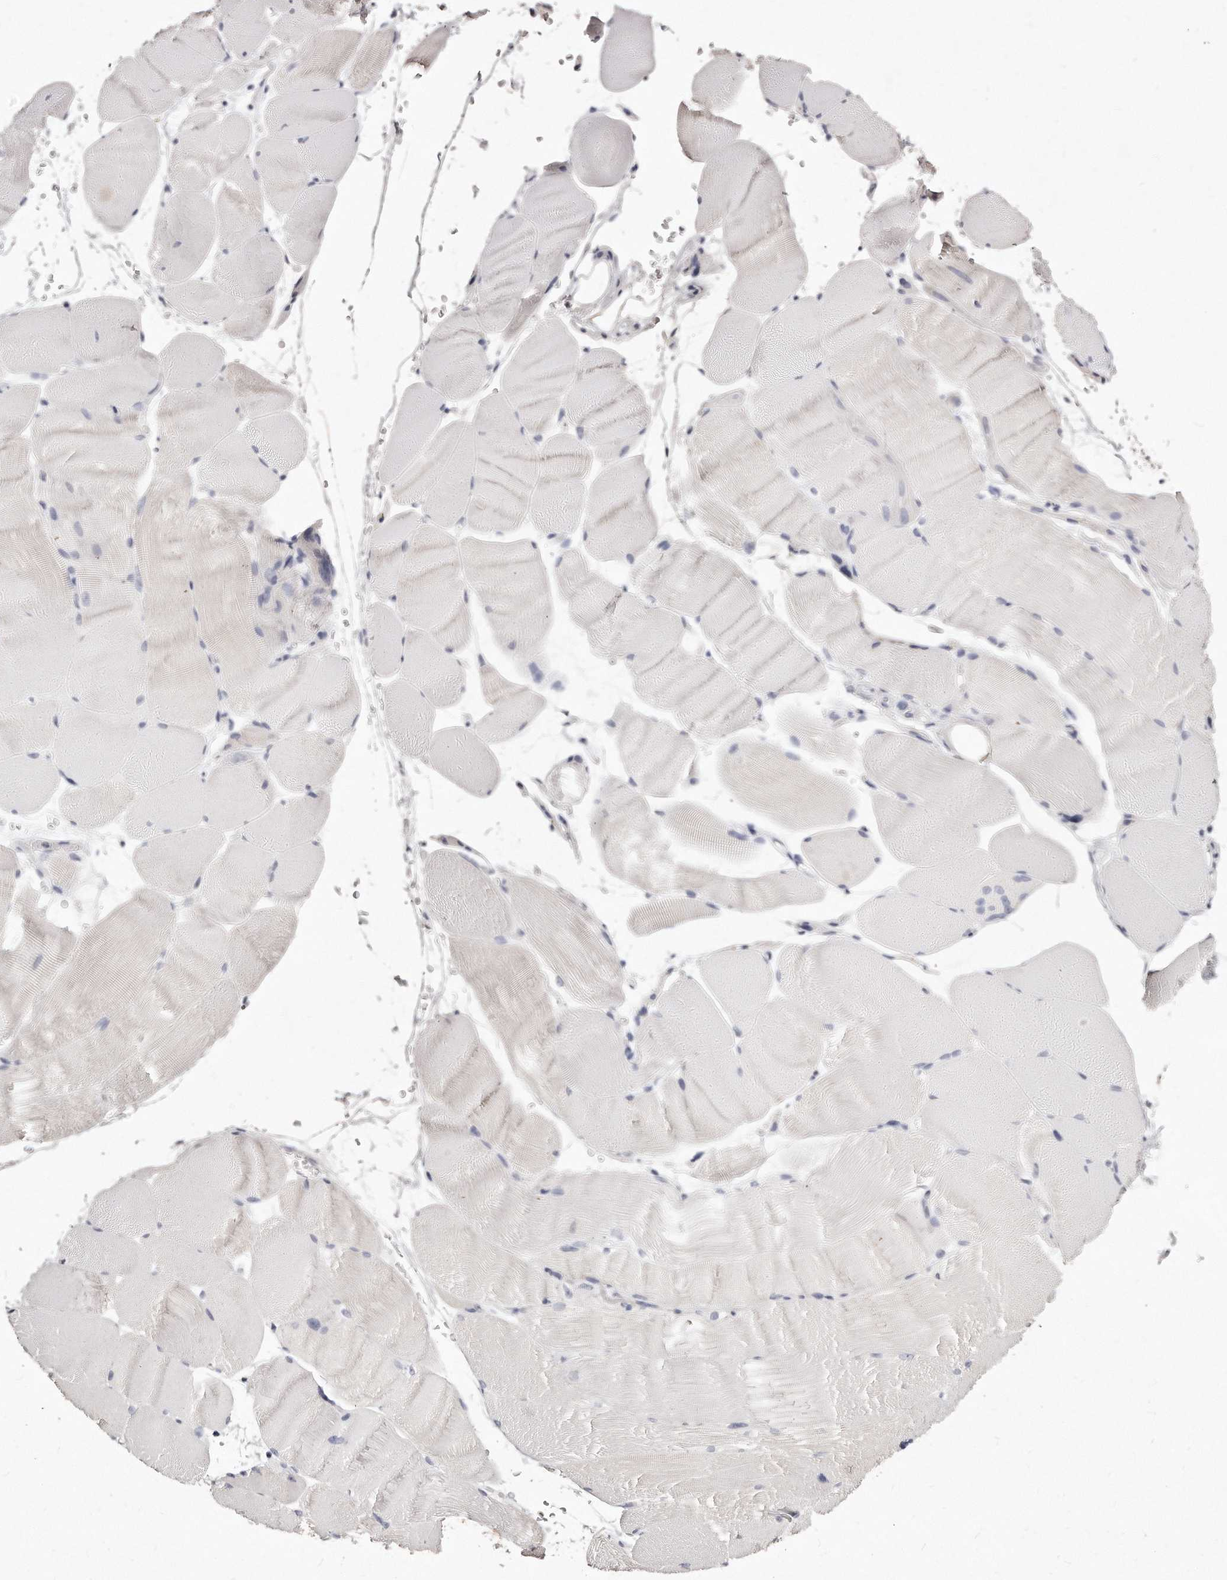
{"staining": {"intensity": "negative", "quantity": "none", "location": "none"}, "tissue": "skeletal muscle", "cell_type": "Myocytes", "image_type": "normal", "snomed": [{"axis": "morphology", "description": "Normal tissue, NOS"}, {"axis": "topography", "description": "Skeletal muscle"}, {"axis": "topography", "description": "Parathyroid gland"}], "caption": "IHC of normal human skeletal muscle displays no expression in myocytes. (DAB (3,3'-diaminobenzidine) immunohistochemistry, high magnification).", "gene": "GDA", "patient": {"sex": "female", "age": 37}}